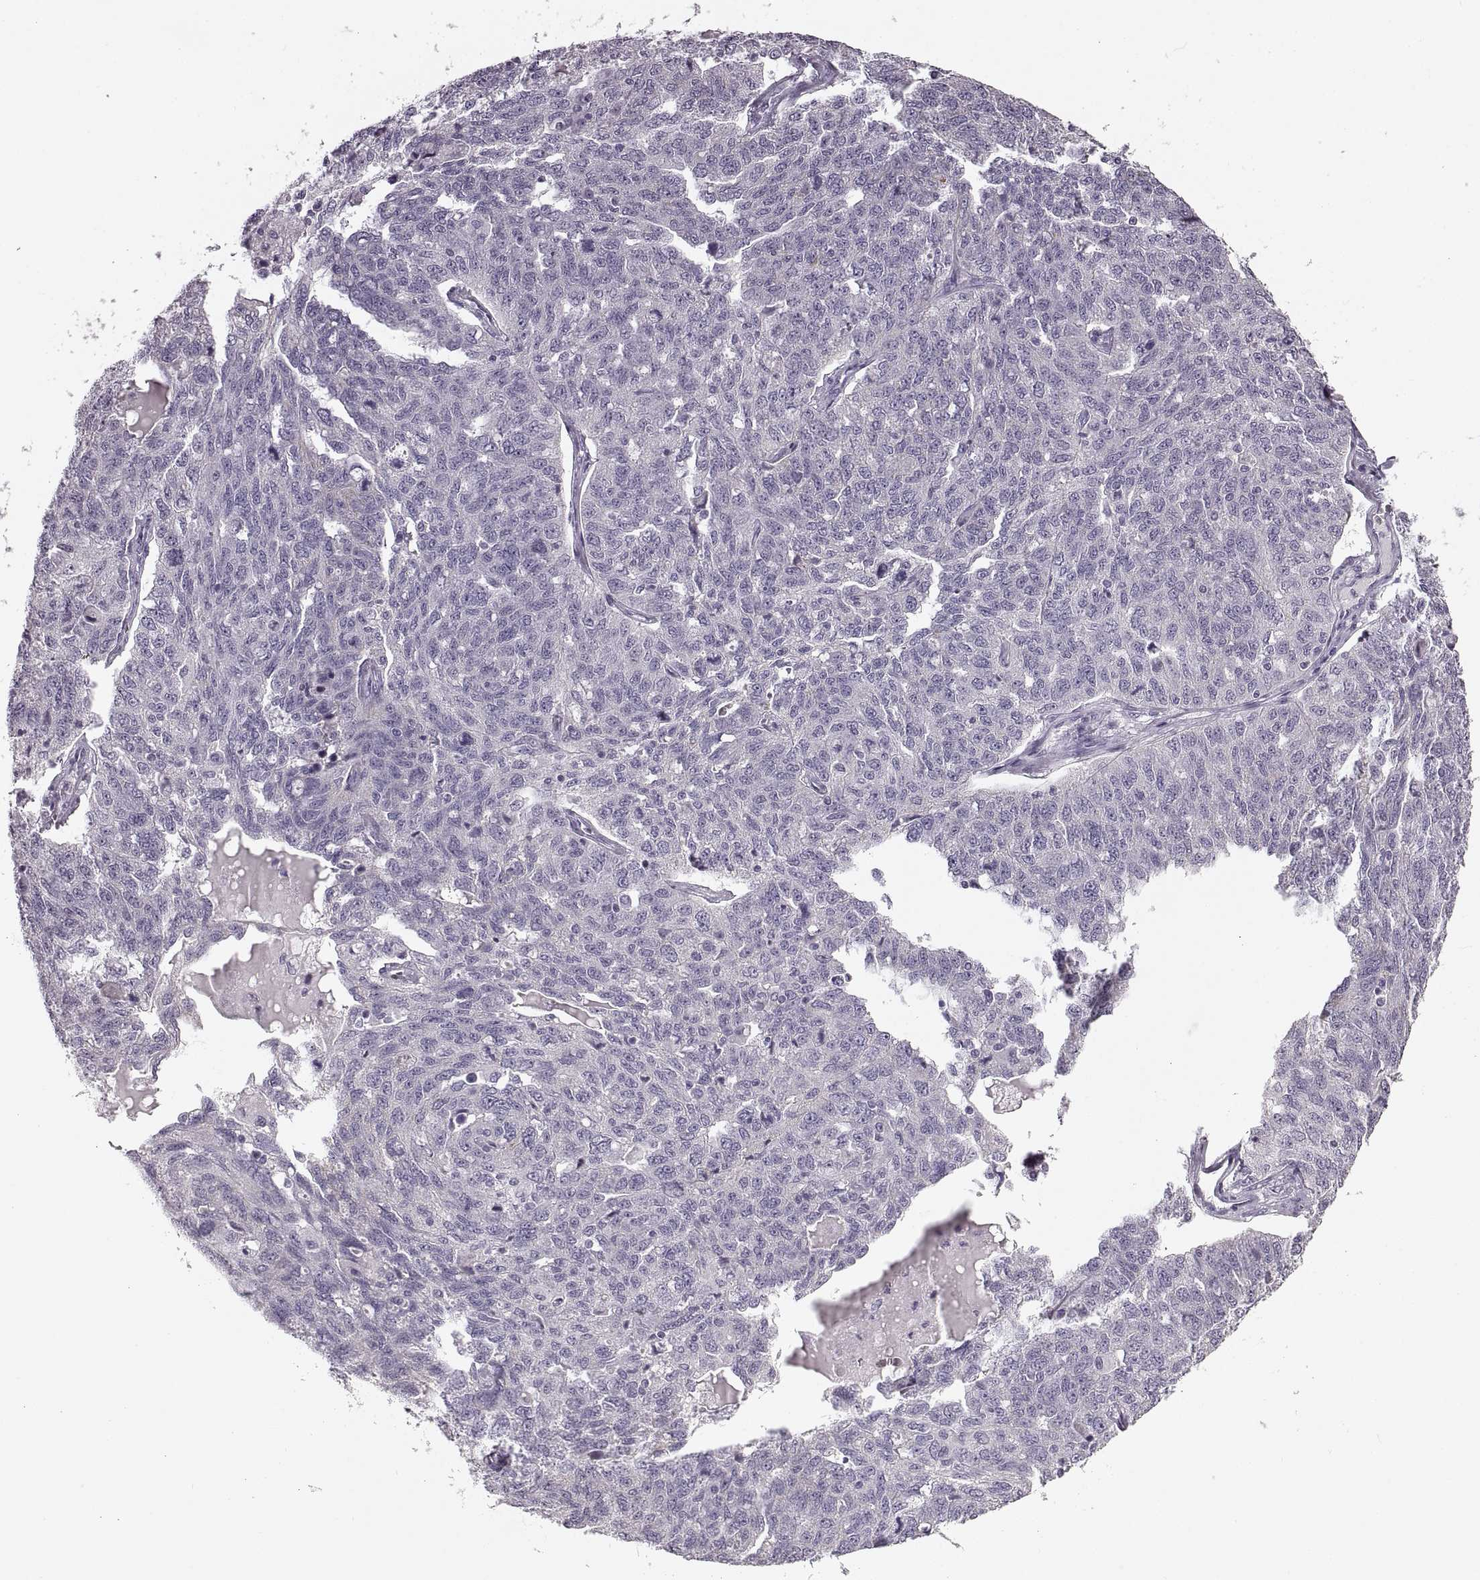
{"staining": {"intensity": "negative", "quantity": "none", "location": "none"}, "tissue": "ovarian cancer", "cell_type": "Tumor cells", "image_type": "cancer", "snomed": [{"axis": "morphology", "description": "Cystadenocarcinoma, serous, NOS"}, {"axis": "topography", "description": "Ovary"}], "caption": "This is an IHC image of serous cystadenocarcinoma (ovarian). There is no staining in tumor cells.", "gene": "CNTN1", "patient": {"sex": "female", "age": 71}}